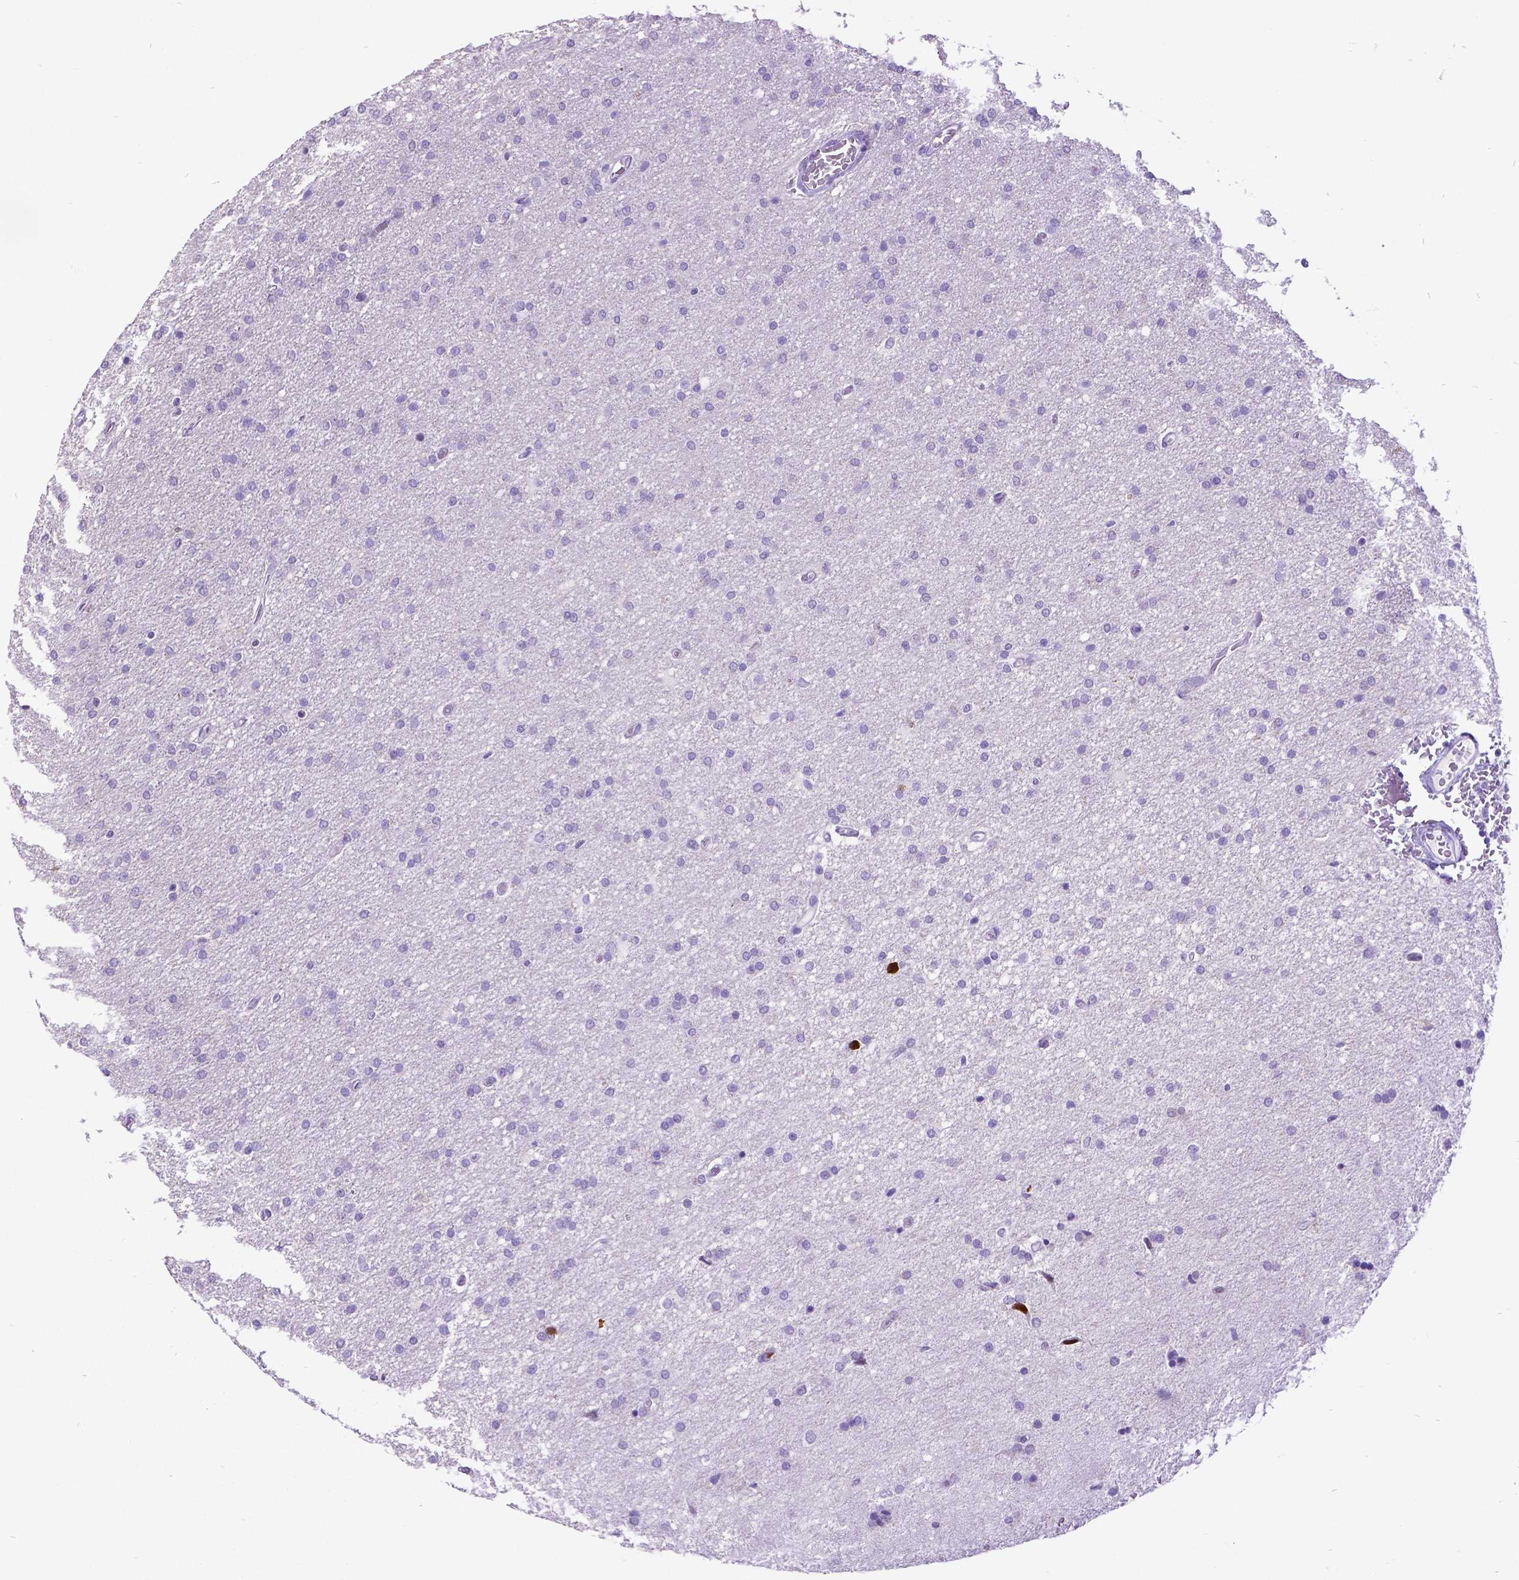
{"staining": {"intensity": "negative", "quantity": "none", "location": "none"}, "tissue": "glioma", "cell_type": "Tumor cells", "image_type": "cancer", "snomed": [{"axis": "morphology", "description": "Glioma, malignant, High grade"}, {"axis": "topography", "description": "Cerebral cortex"}], "caption": "Tumor cells show no significant staining in malignant high-grade glioma. (DAB immunohistochemistry (IHC) with hematoxylin counter stain).", "gene": "SATB2", "patient": {"sex": "male", "age": 70}}